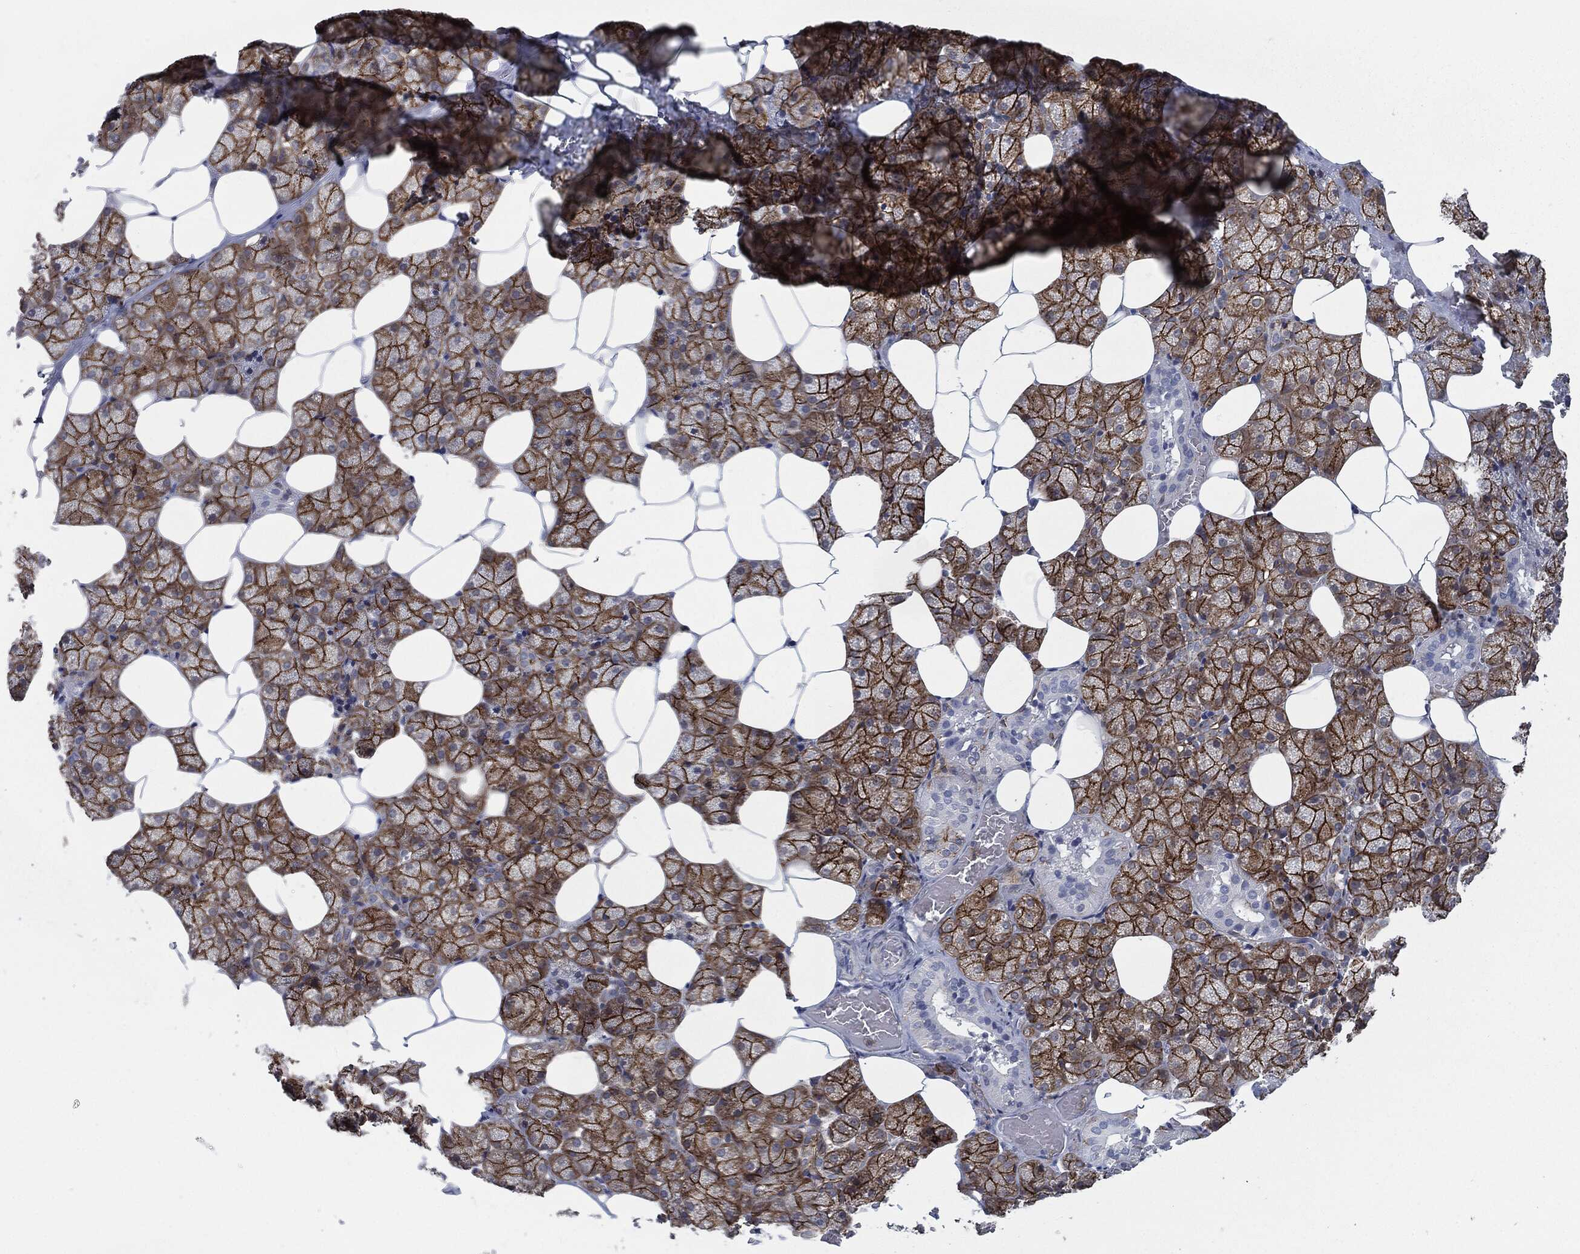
{"staining": {"intensity": "strong", "quantity": ">75%", "location": "cytoplasmic/membranous"}, "tissue": "salivary gland", "cell_type": "Glandular cells", "image_type": "normal", "snomed": [{"axis": "morphology", "description": "Normal tissue, NOS"}, {"axis": "topography", "description": "Salivary gland"}], "caption": "Brown immunohistochemical staining in unremarkable salivary gland demonstrates strong cytoplasmic/membranous staining in about >75% of glandular cells.", "gene": "SVIL", "patient": {"sex": "male", "age": 38}}